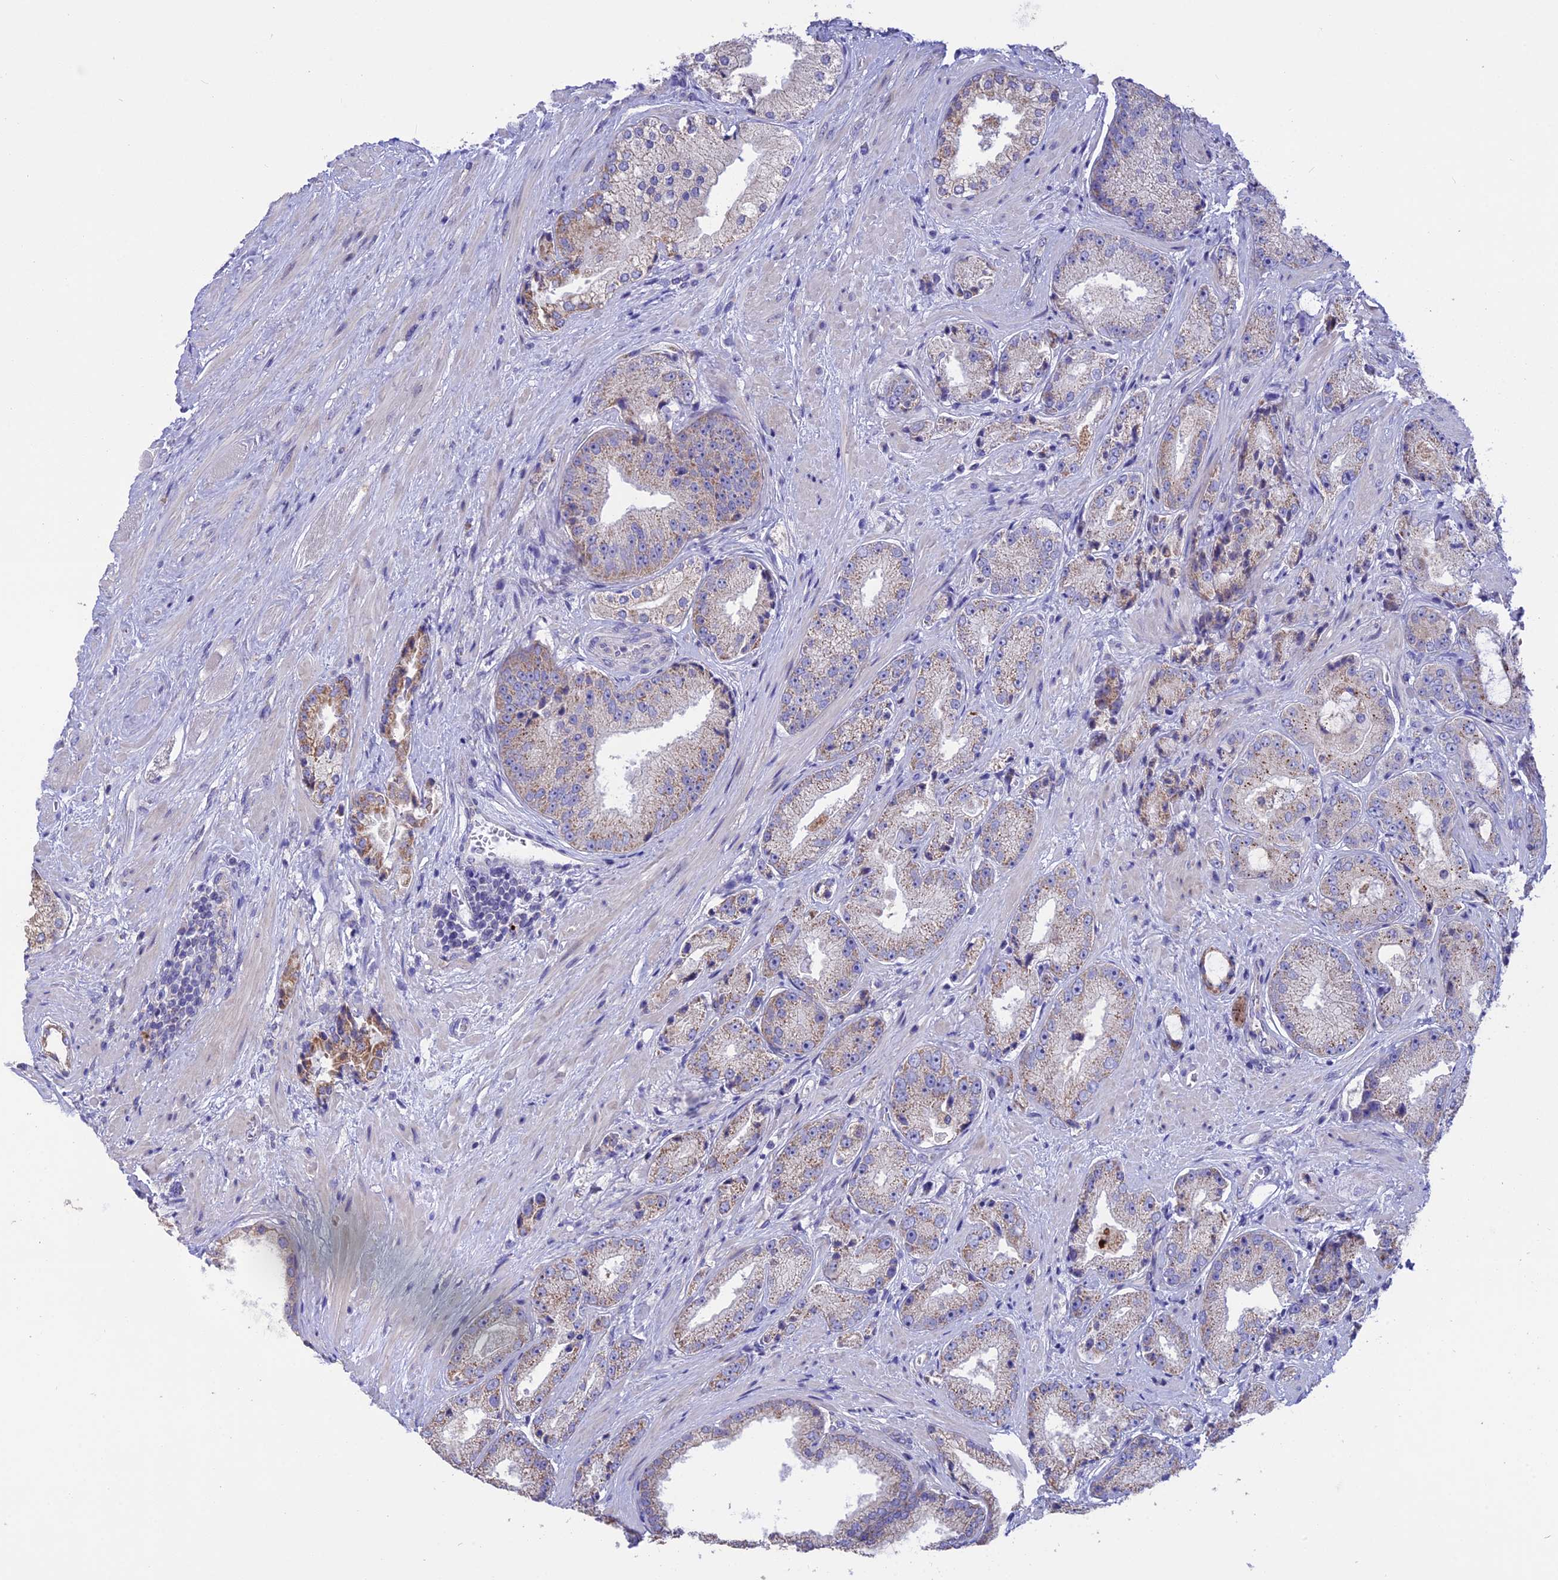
{"staining": {"intensity": "moderate", "quantity": "<25%", "location": "cytoplasmic/membranous"}, "tissue": "prostate cancer", "cell_type": "Tumor cells", "image_type": "cancer", "snomed": [{"axis": "morphology", "description": "Adenocarcinoma, High grade"}, {"axis": "topography", "description": "Prostate"}], "caption": "Prostate cancer stained with a protein marker displays moderate staining in tumor cells.", "gene": "CYP2U1", "patient": {"sex": "male", "age": 71}}